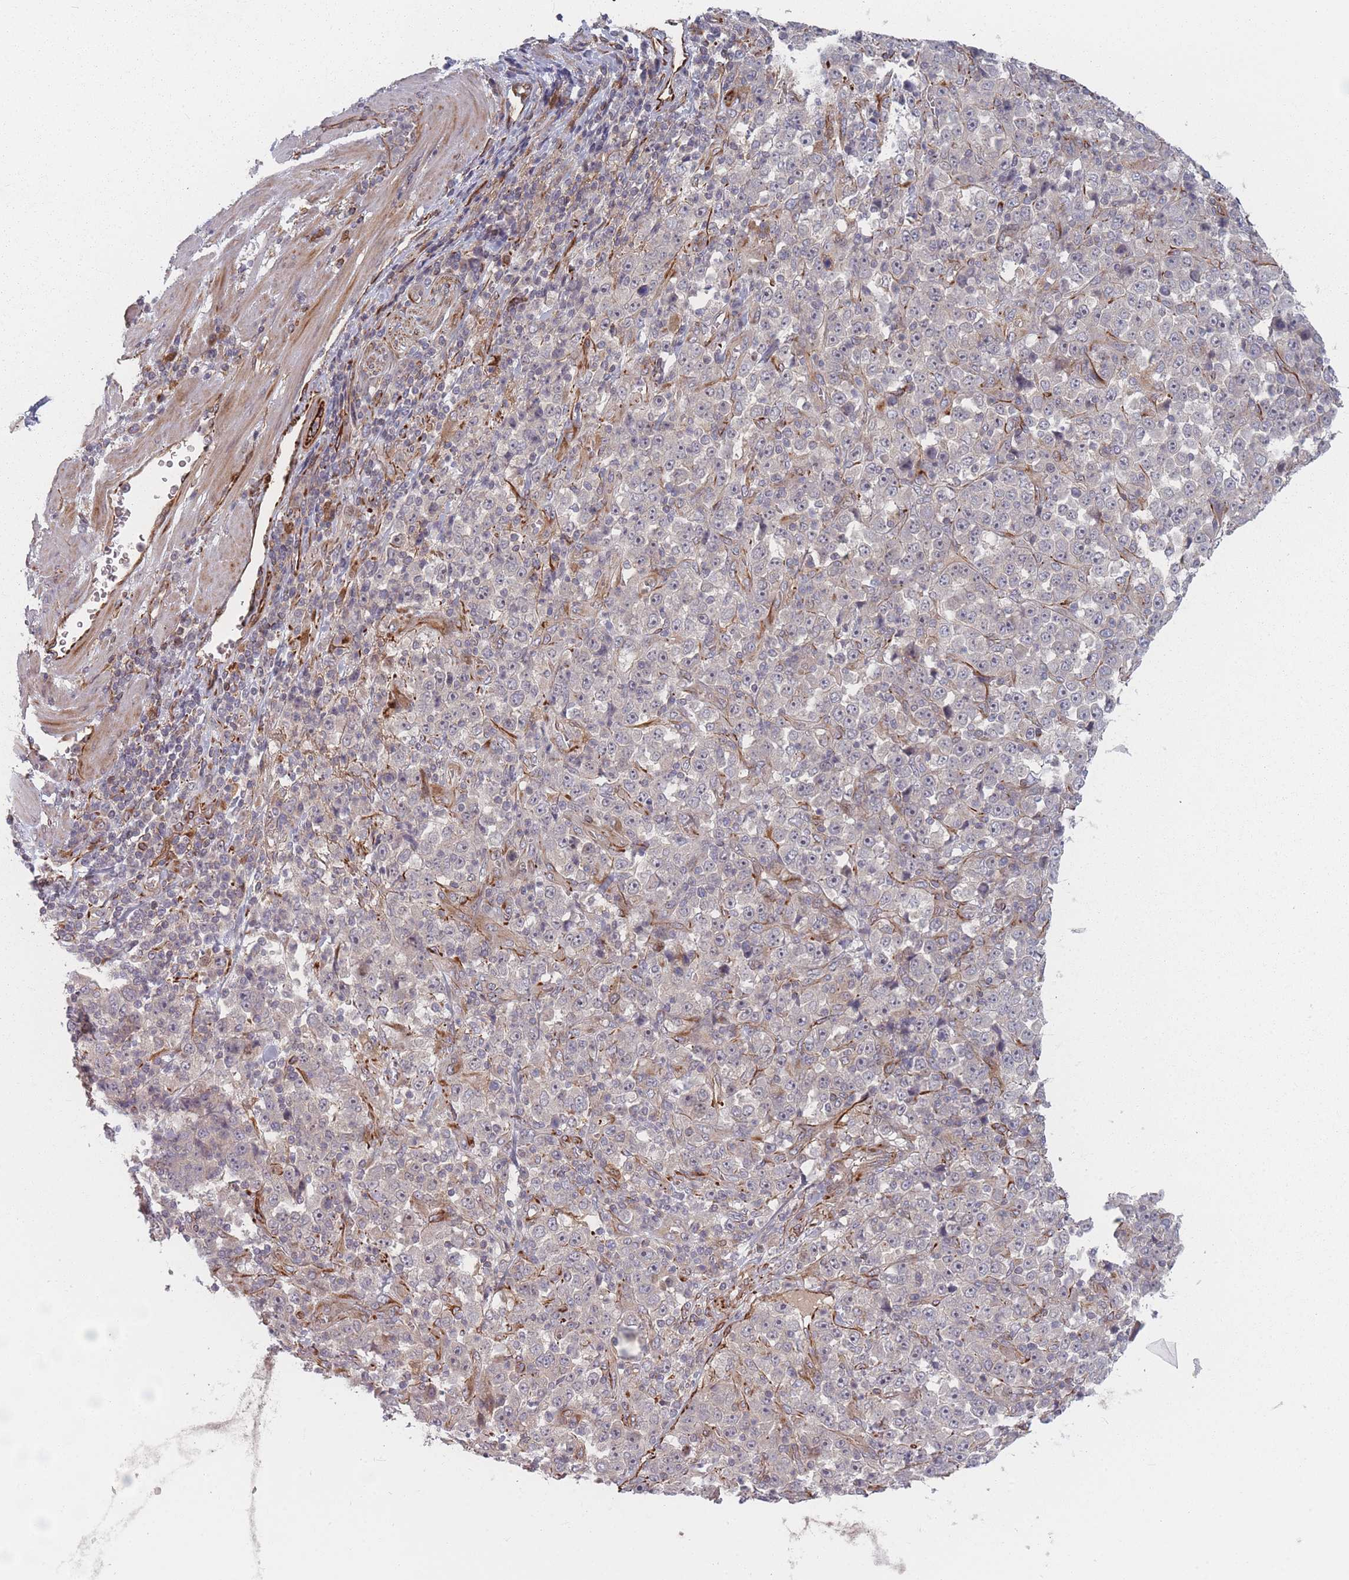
{"staining": {"intensity": "negative", "quantity": "none", "location": "none"}, "tissue": "stomach cancer", "cell_type": "Tumor cells", "image_type": "cancer", "snomed": [{"axis": "morphology", "description": "Normal tissue, NOS"}, {"axis": "morphology", "description": "Adenocarcinoma, NOS"}, {"axis": "topography", "description": "Stomach, upper"}, {"axis": "topography", "description": "Stomach"}], "caption": "Tumor cells are negative for brown protein staining in stomach cancer (adenocarcinoma).", "gene": "EEF1AKMT2", "patient": {"sex": "male", "age": 59}}